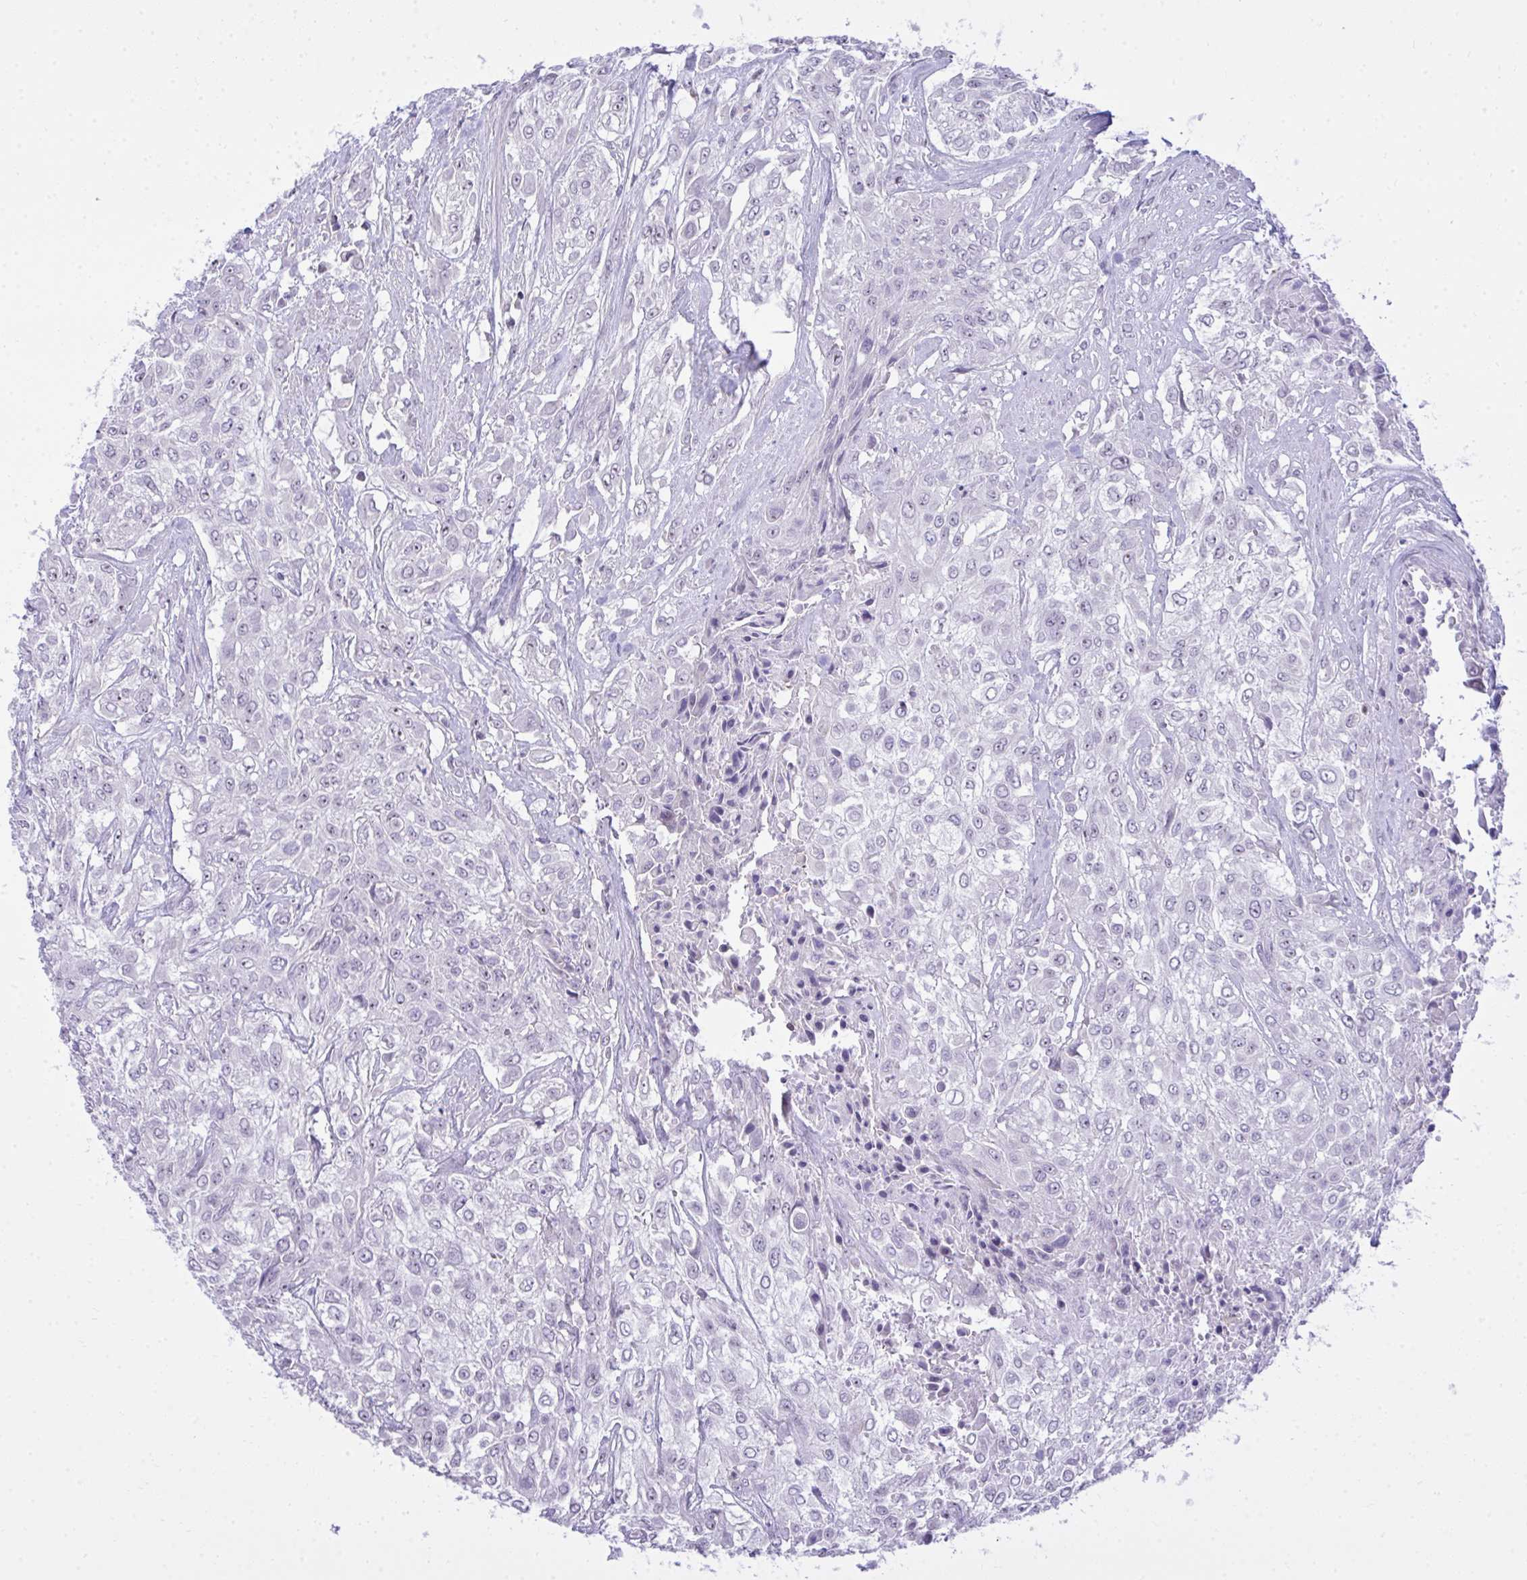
{"staining": {"intensity": "negative", "quantity": "none", "location": "none"}, "tissue": "urothelial cancer", "cell_type": "Tumor cells", "image_type": "cancer", "snomed": [{"axis": "morphology", "description": "Urothelial carcinoma, High grade"}, {"axis": "topography", "description": "Urinary bladder"}], "caption": "Photomicrograph shows no significant protein expression in tumor cells of urothelial carcinoma (high-grade). (DAB immunohistochemistry with hematoxylin counter stain).", "gene": "EID3", "patient": {"sex": "male", "age": 57}}